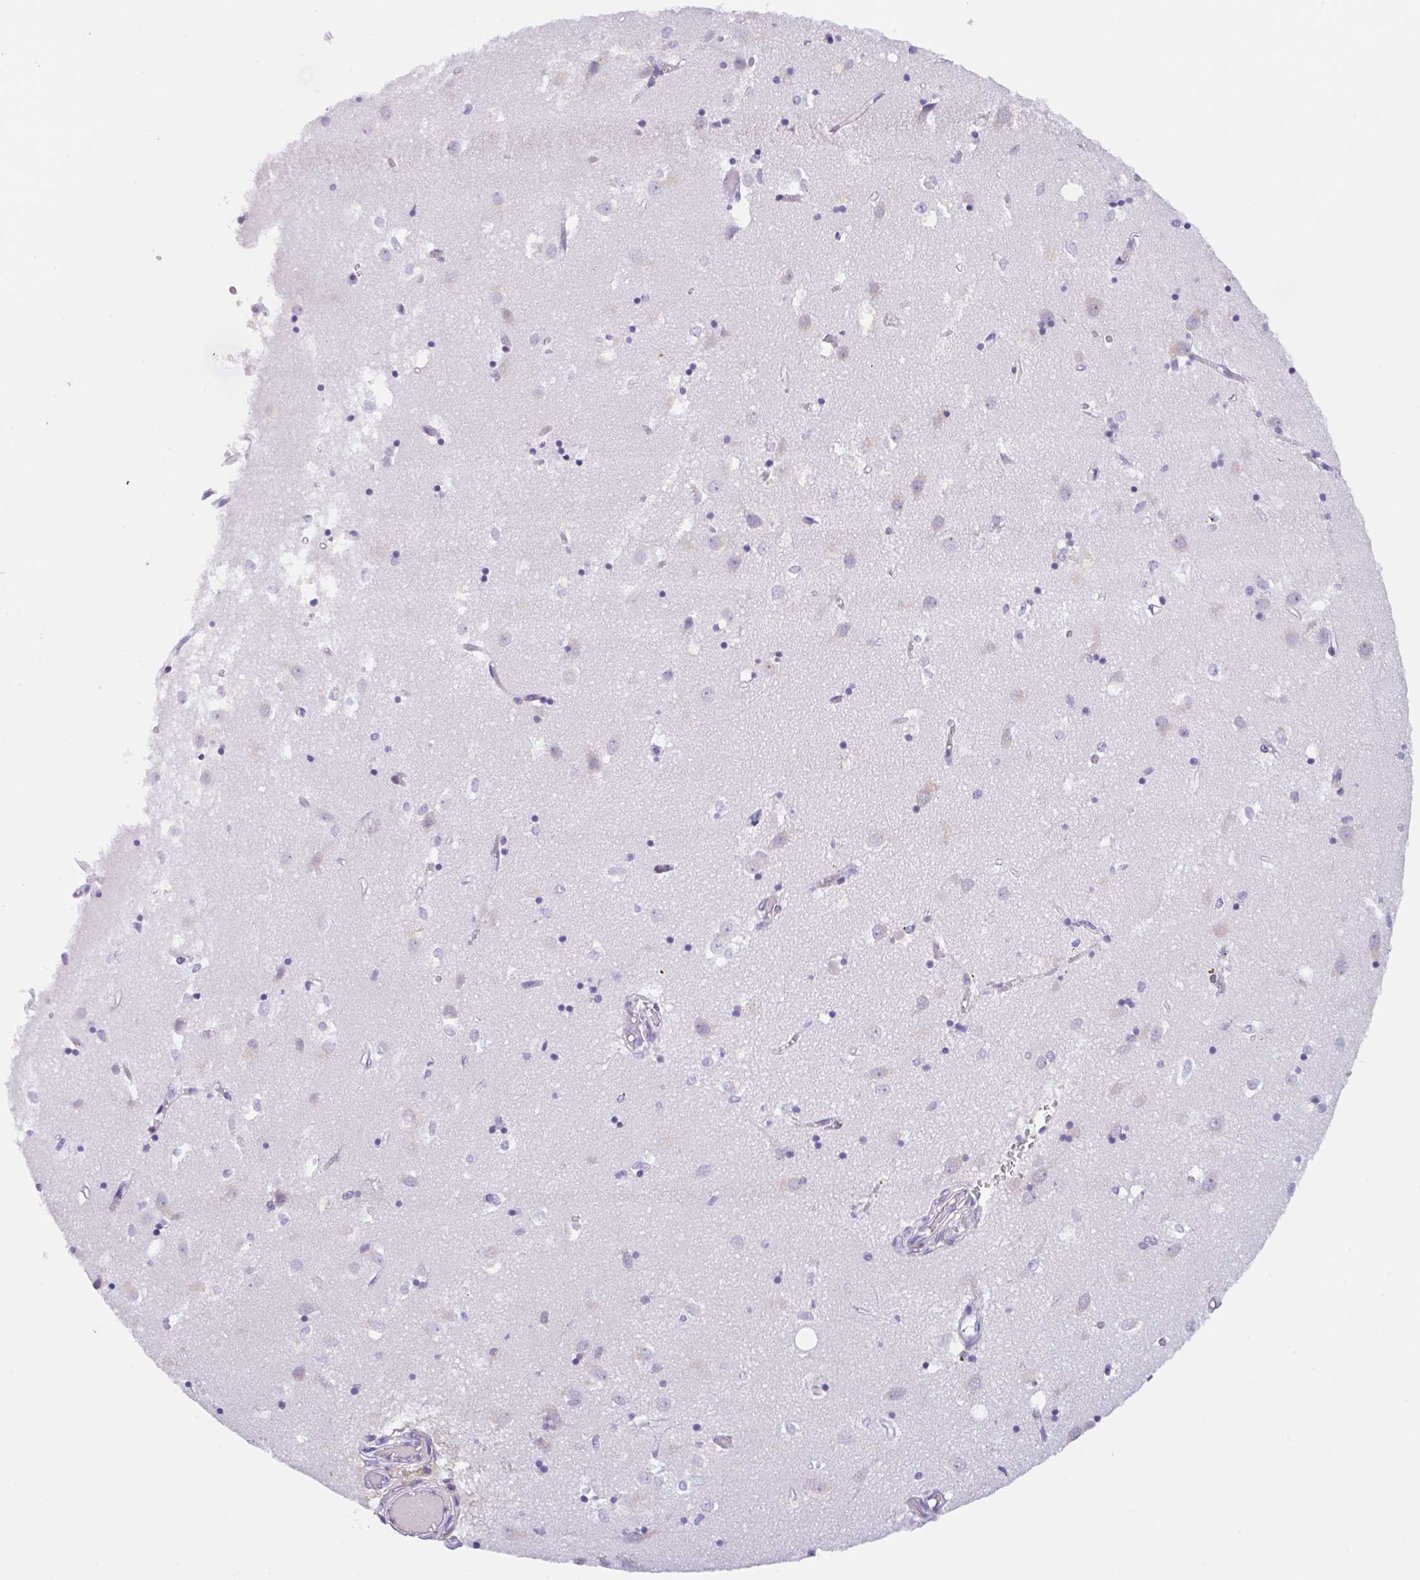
{"staining": {"intensity": "negative", "quantity": "none", "location": "none"}, "tissue": "caudate", "cell_type": "Glial cells", "image_type": "normal", "snomed": [{"axis": "morphology", "description": "Normal tissue, NOS"}, {"axis": "topography", "description": "Lateral ventricle wall"}], "caption": "The micrograph exhibits no staining of glial cells in normal caudate.", "gene": "TRAF4", "patient": {"sex": "male", "age": 70}}